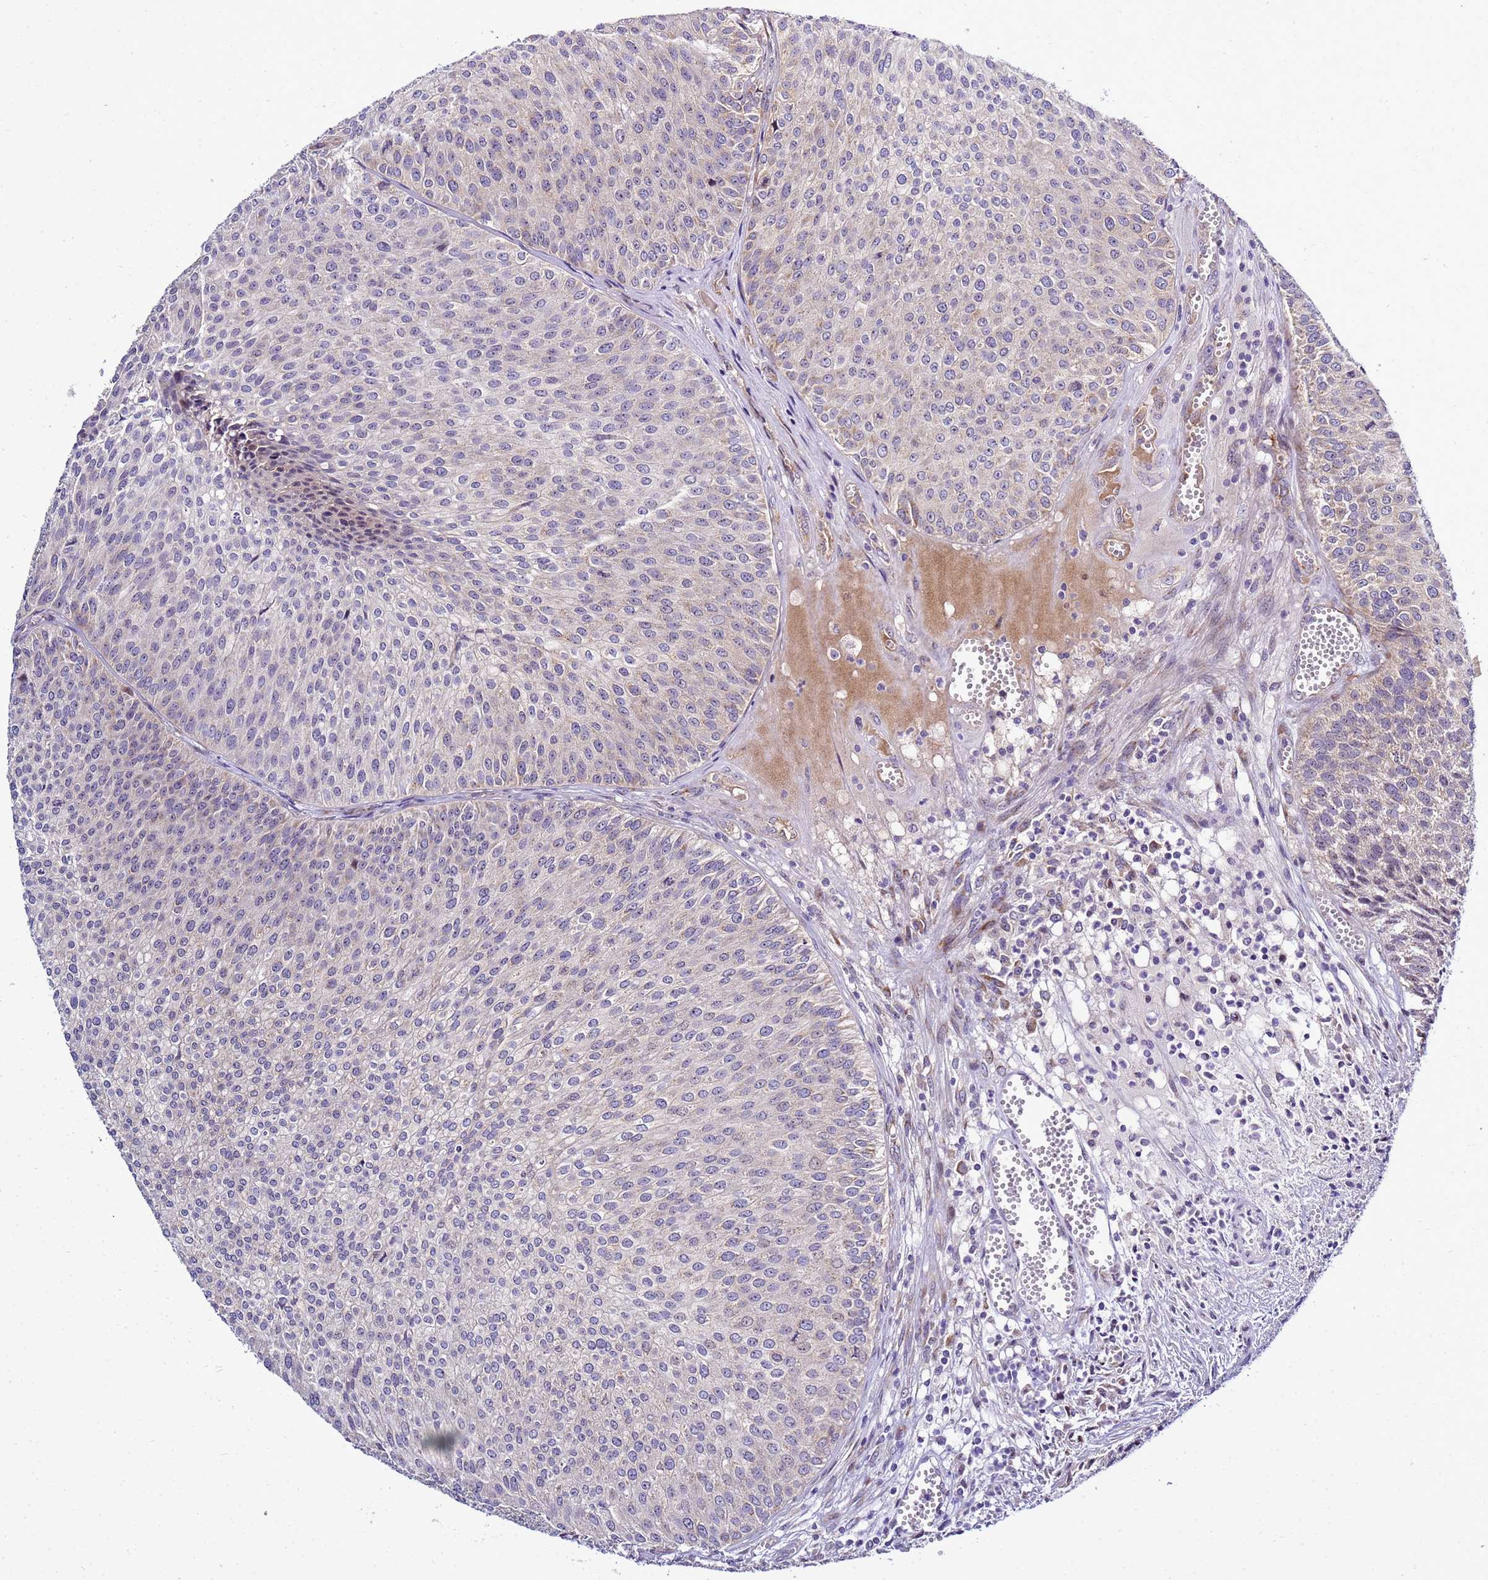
{"staining": {"intensity": "negative", "quantity": "none", "location": "none"}, "tissue": "urothelial cancer", "cell_type": "Tumor cells", "image_type": "cancer", "snomed": [{"axis": "morphology", "description": "Urothelial carcinoma, Low grade"}, {"axis": "topography", "description": "Urinary bladder"}], "caption": "High magnification brightfield microscopy of urothelial cancer stained with DAB (brown) and counterstained with hematoxylin (blue): tumor cells show no significant expression.", "gene": "NOL8", "patient": {"sex": "male", "age": 84}}